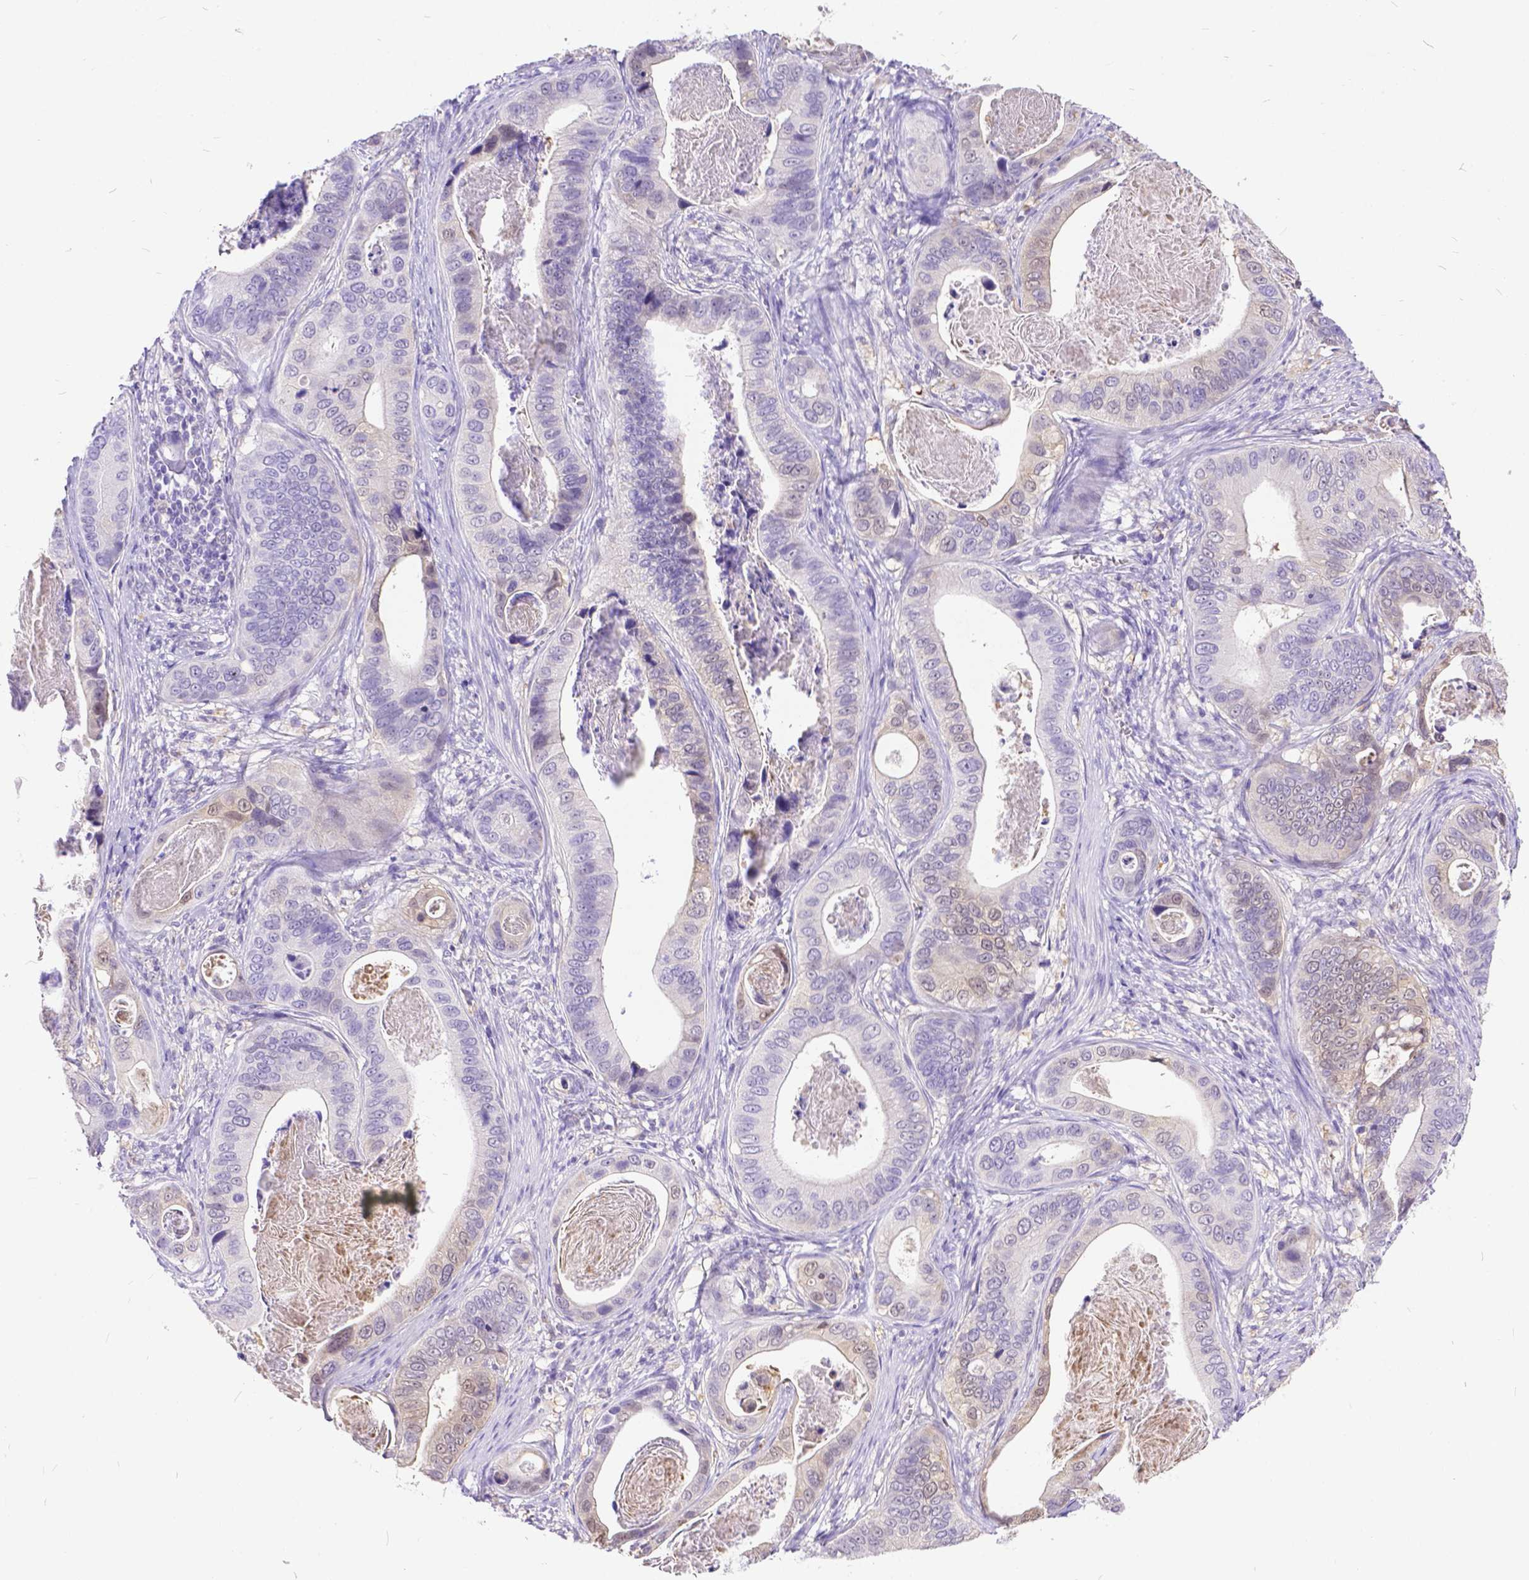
{"staining": {"intensity": "weak", "quantity": "<25%", "location": "cytoplasmic/membranous,nuclear"}, "tissue": "stomach cancer", "cell_type": "Tumor cells", "image_type": "cancer", "snomed": [{"axis": "morphology", "description": "Adenocarcinoma, NOS"}, {"axis": "topography", "description": "Stomach"}], "caption": "High power microscopy photomicrograph of an immunohistochemistry photomicrograph of stomach adenocarcinoma, revealing no significant positivity in tumor cells.", "gene": "TMEM169", "patient": {"sex": "male", "age": 84}}